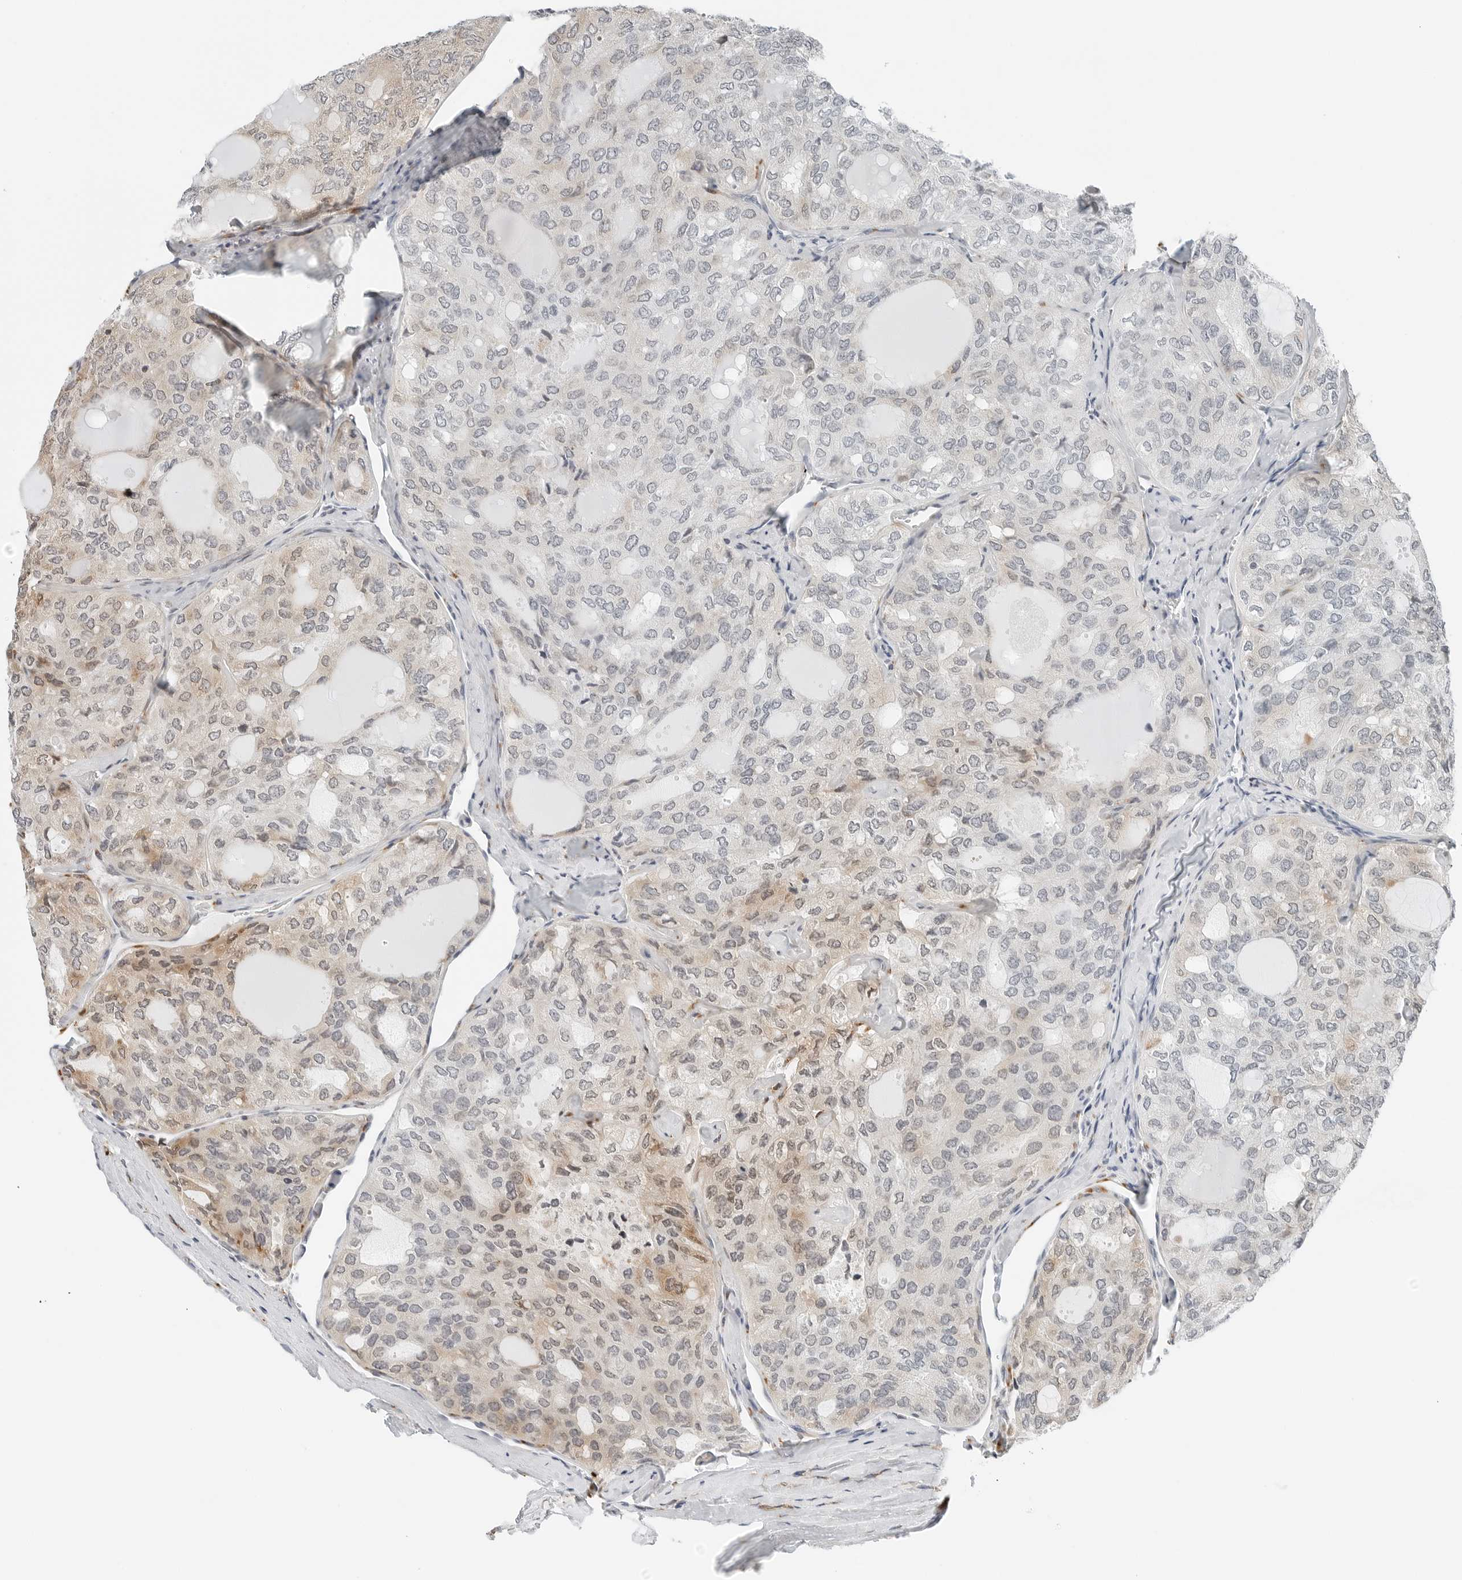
{"staining": {"intensity": "weak", "quantity": "25%-75%", "location": "cytoplasmic/membranous,nuclear"}, "tissue": "thyroid cancer", "cell_type": "Tumor cells", "image_type": "cancer", "snomed": [{"axis": "morphology", "description": "Follicular adenoma carcinoma, NOS"}, {"axis": "topography", "description": "Thyroid gland"}], "caption": "Thyroid cancer stained for a protein (brown) displays weak cytoplasmic/membranous and nuclear positive expression in about 25%-75% of tumor cells.", "gene": "P4HA2", "patient": {"sex": "male", "age": 75}}